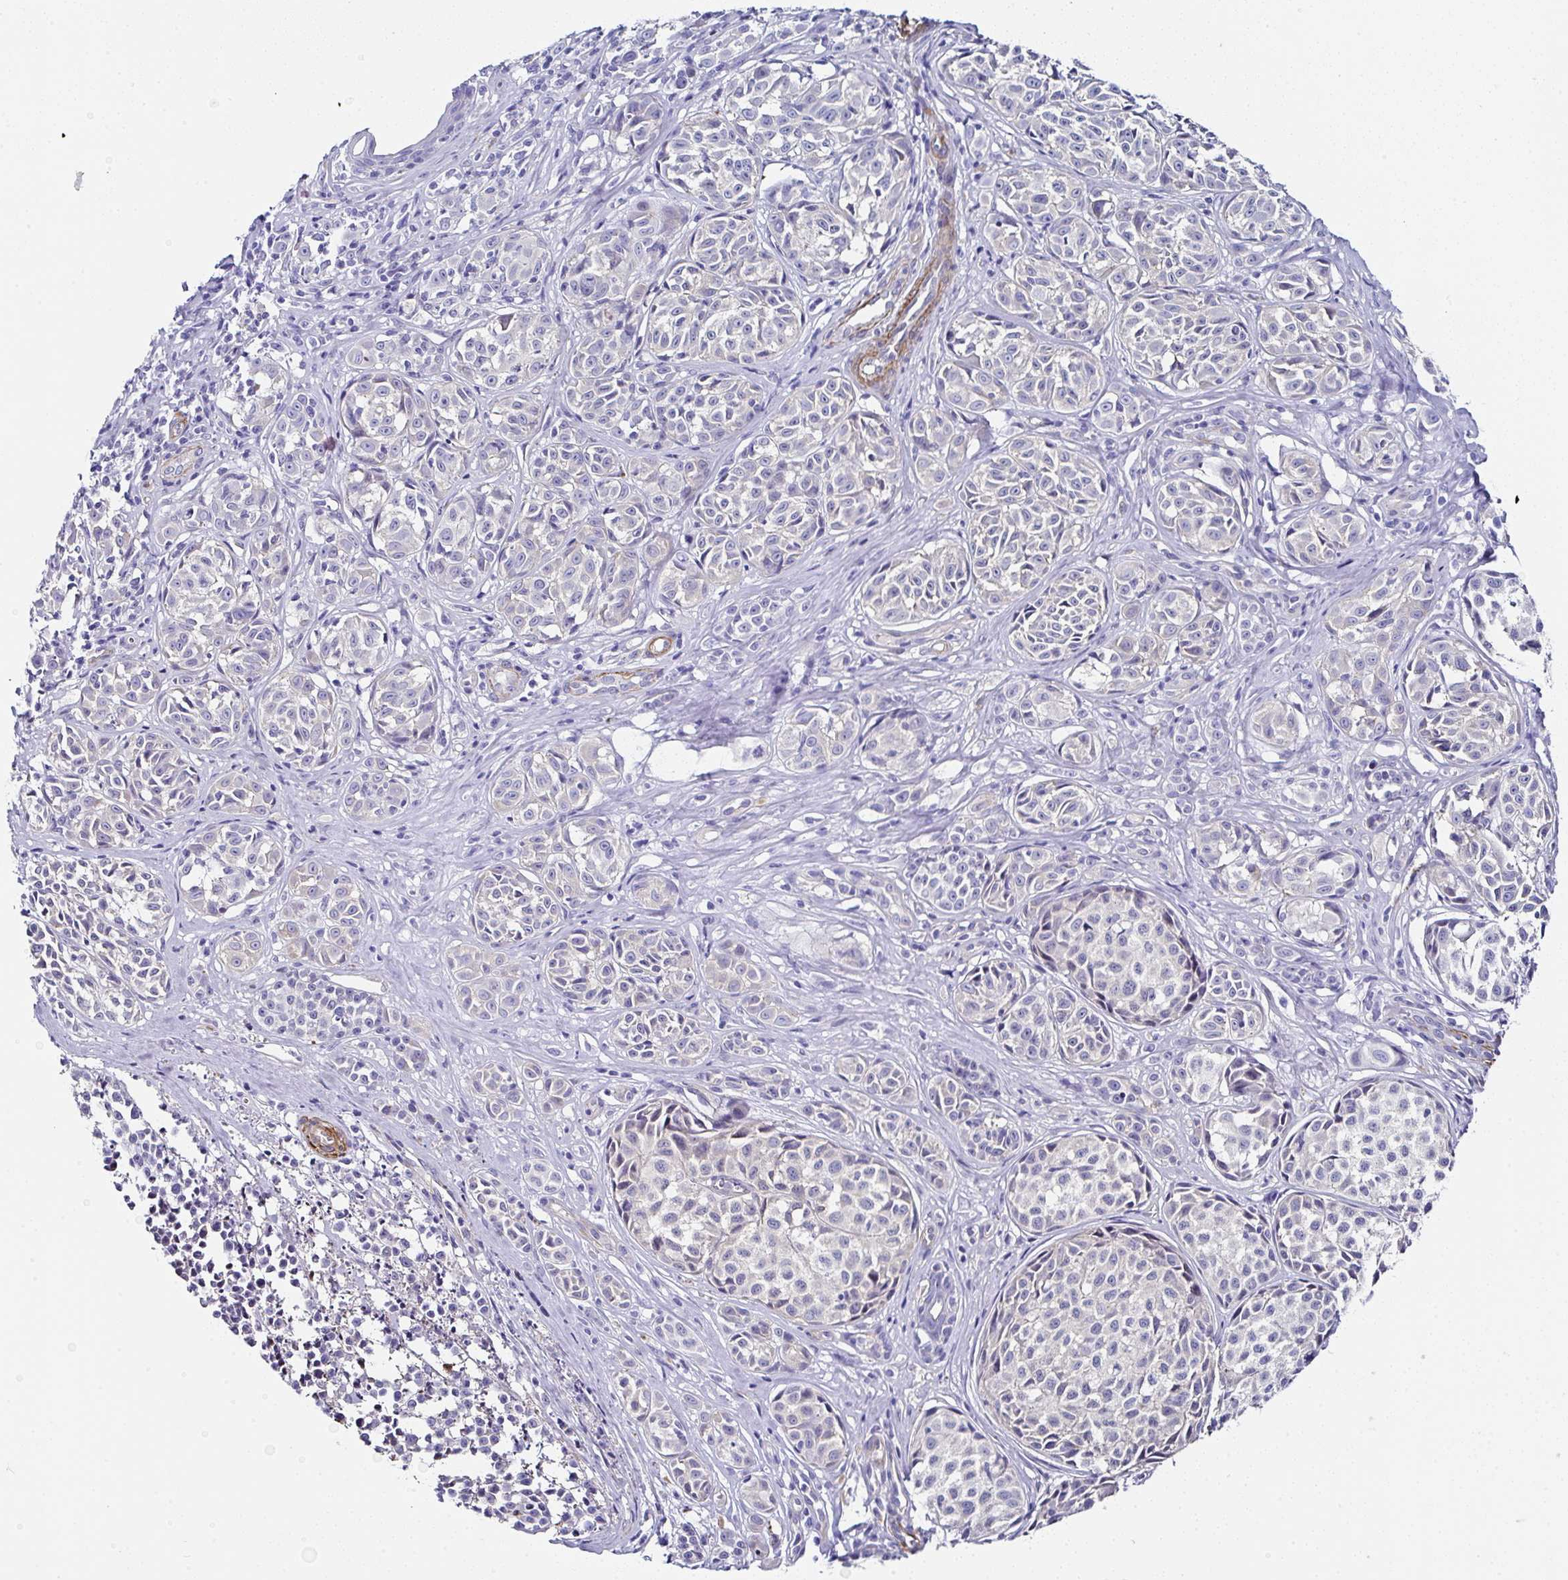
{"staining": {"intensity": "negative", "quantity": "none", "location": "none"}, "tissue": "melanoma", "cell_type": "Tumor cells", "image_type": "cancer", "snomed": [{"axis": "morphology", "description": "Malignant melanoma, NOS"}, {"axis": "topography", "description": "Skin"}], "caption": "Malignant melanoma stained for a protein using IHC demonstrates no expression tumor cells.", "gene": "PPFIA4", "patient": {"sex": "female", "age": 35}}